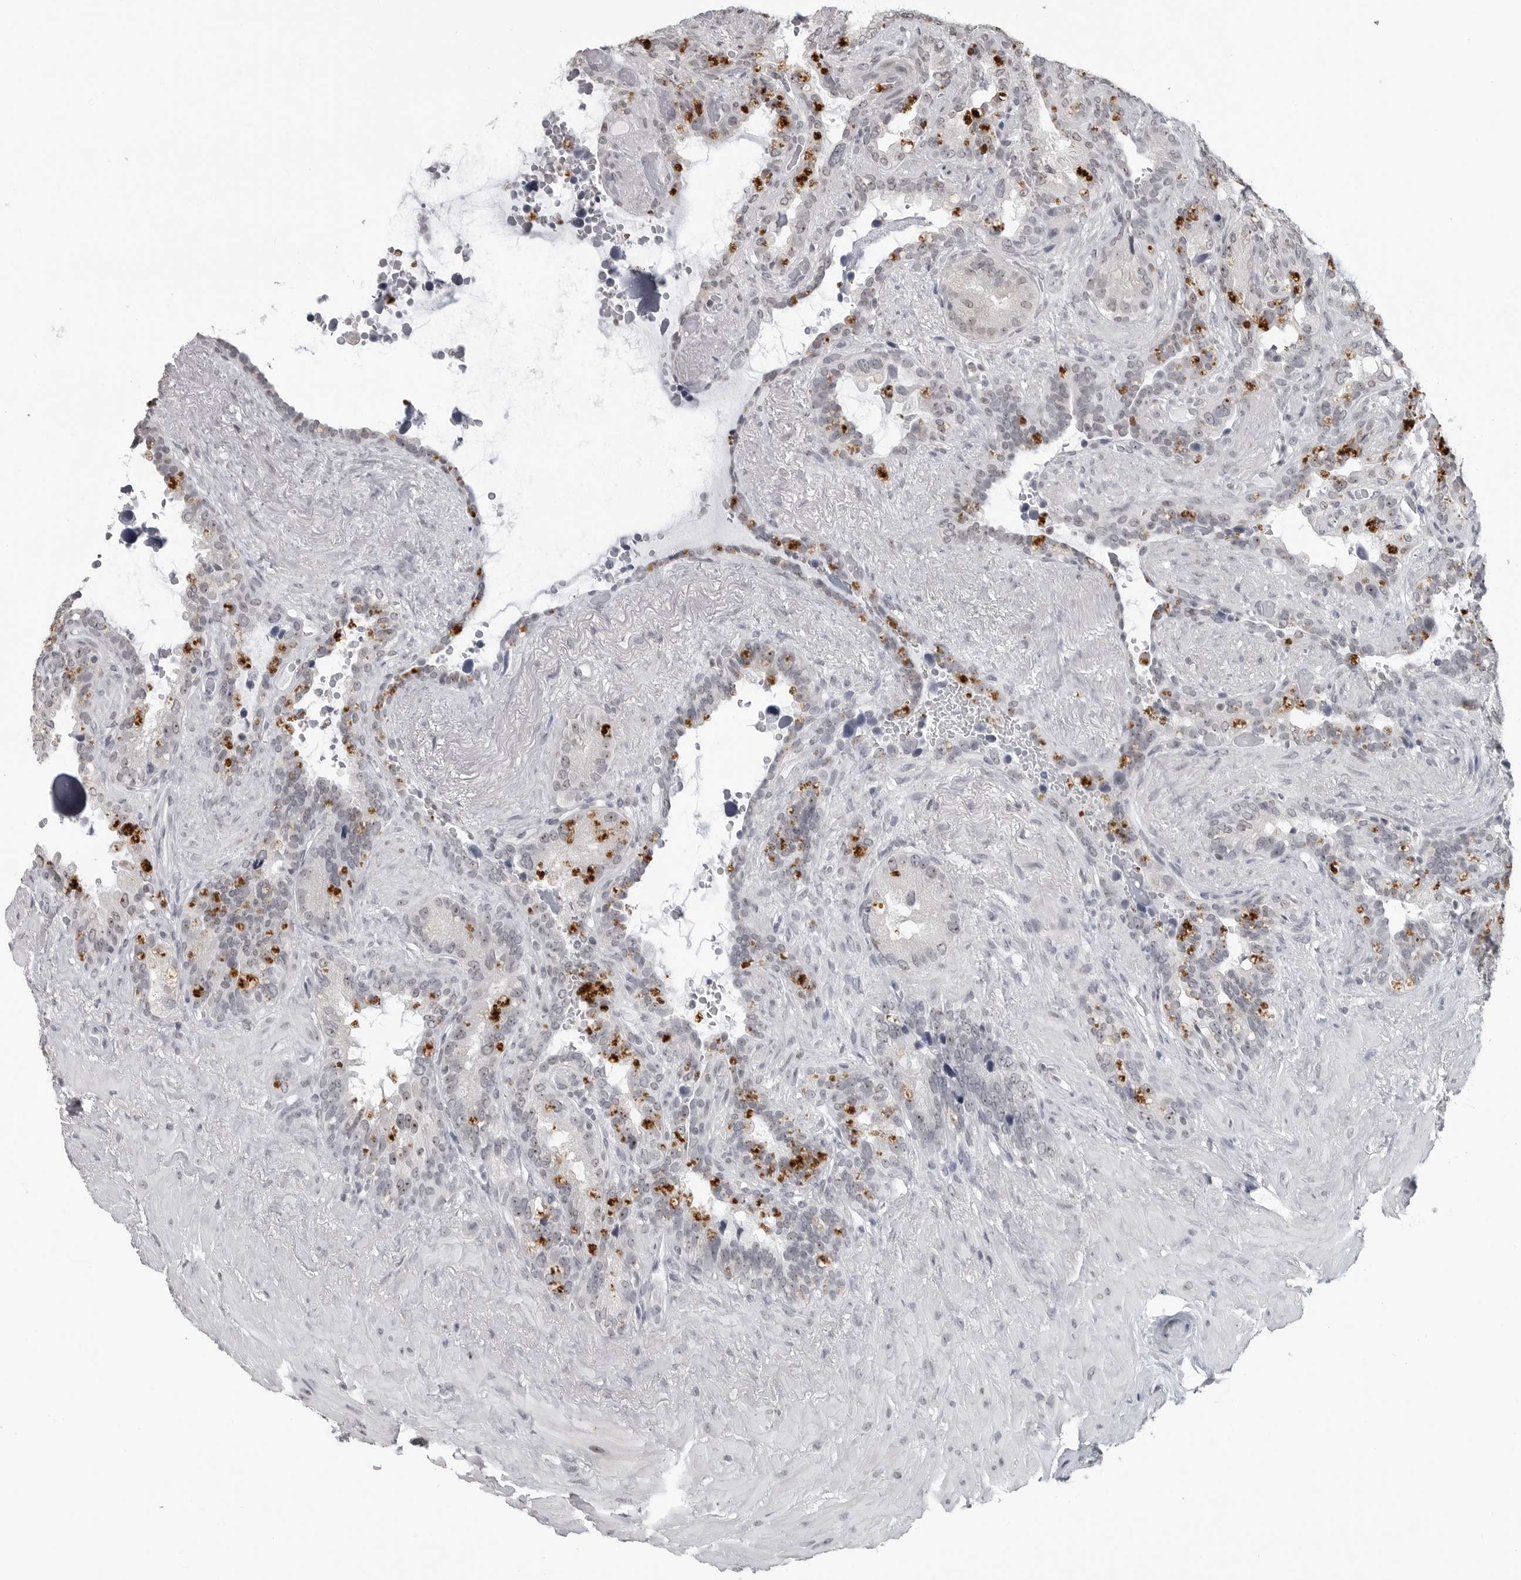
{"staining": {"intensity": "negative", "quantity": "none", "location": "none"}, "tissue": "seminal vesicle", "cell_type": "Glandular cells", "image_type": "normal", "snomed": [{"axis": "morphology", "description": "Normal tissue, NOS"}, {"axis": "topography", "description": "Seminal veicle"}], "caption": "Seminal vesicle stained for a protein using immunohistochemistry (IHC) demonstrates no expression glandular cells.", "gene": "DDX54", "patient": {"sex": "male", "age": 80}}